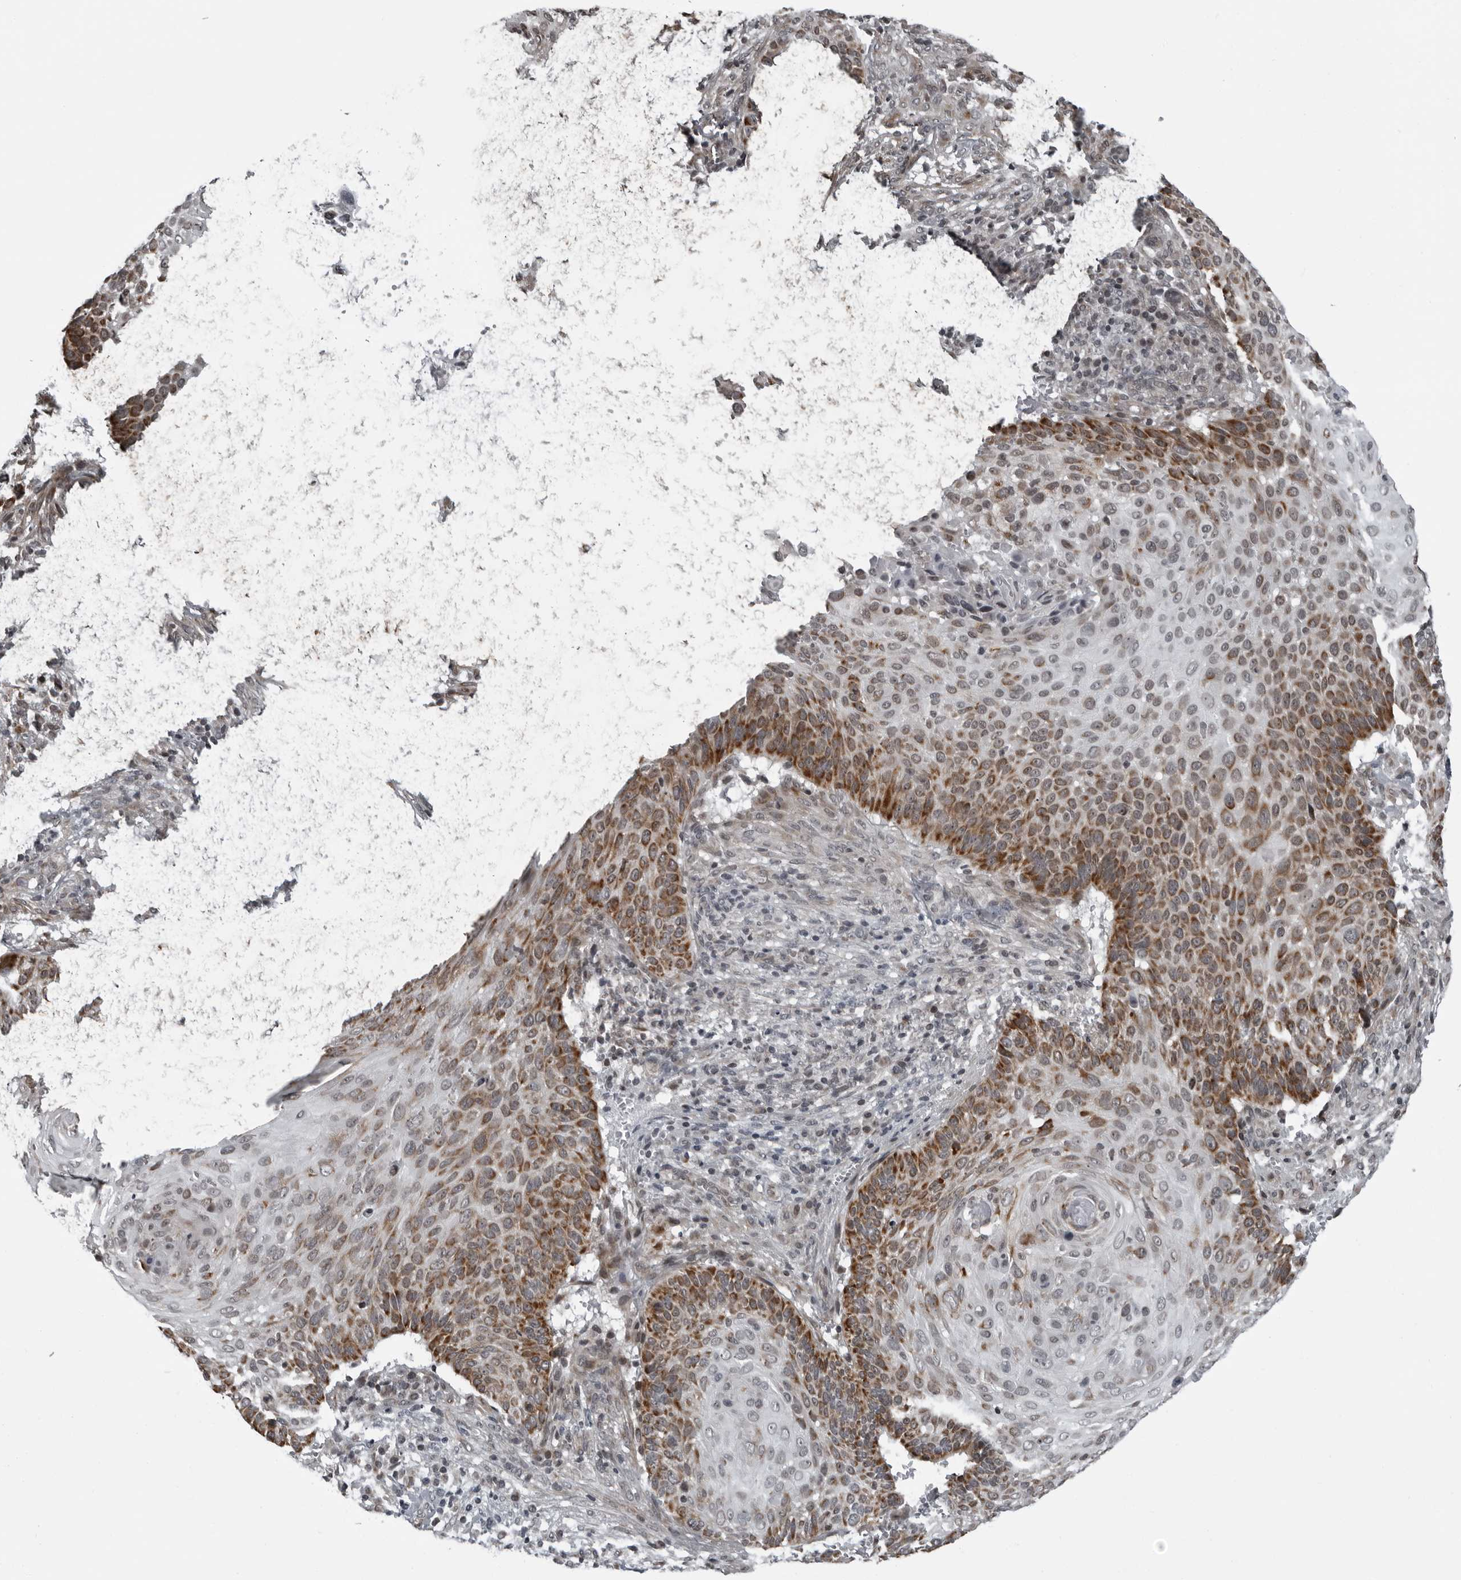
{"staining": {"intensity": "moderate", "quantity": "25%-75%", "location": "cytoplasmic/membranous"}, "tissue": "cervical cancer", "cell_type": "Tumor cells", "image_type": "cancer", "snomed": [{"axis": "morphology", "description": "Squamous cell carcinoma, NOS"}, {"axis": "topography", "description": "Cervix"}], "caption": "Moderate cytoplasmic/membranous staining for a protein is identified in approximately 25%-75% of tumor cells of cervical squamous cell carcinoma using IHC.", "gene": "RTCA", "patient": {"sex": "female", "age": 74}}